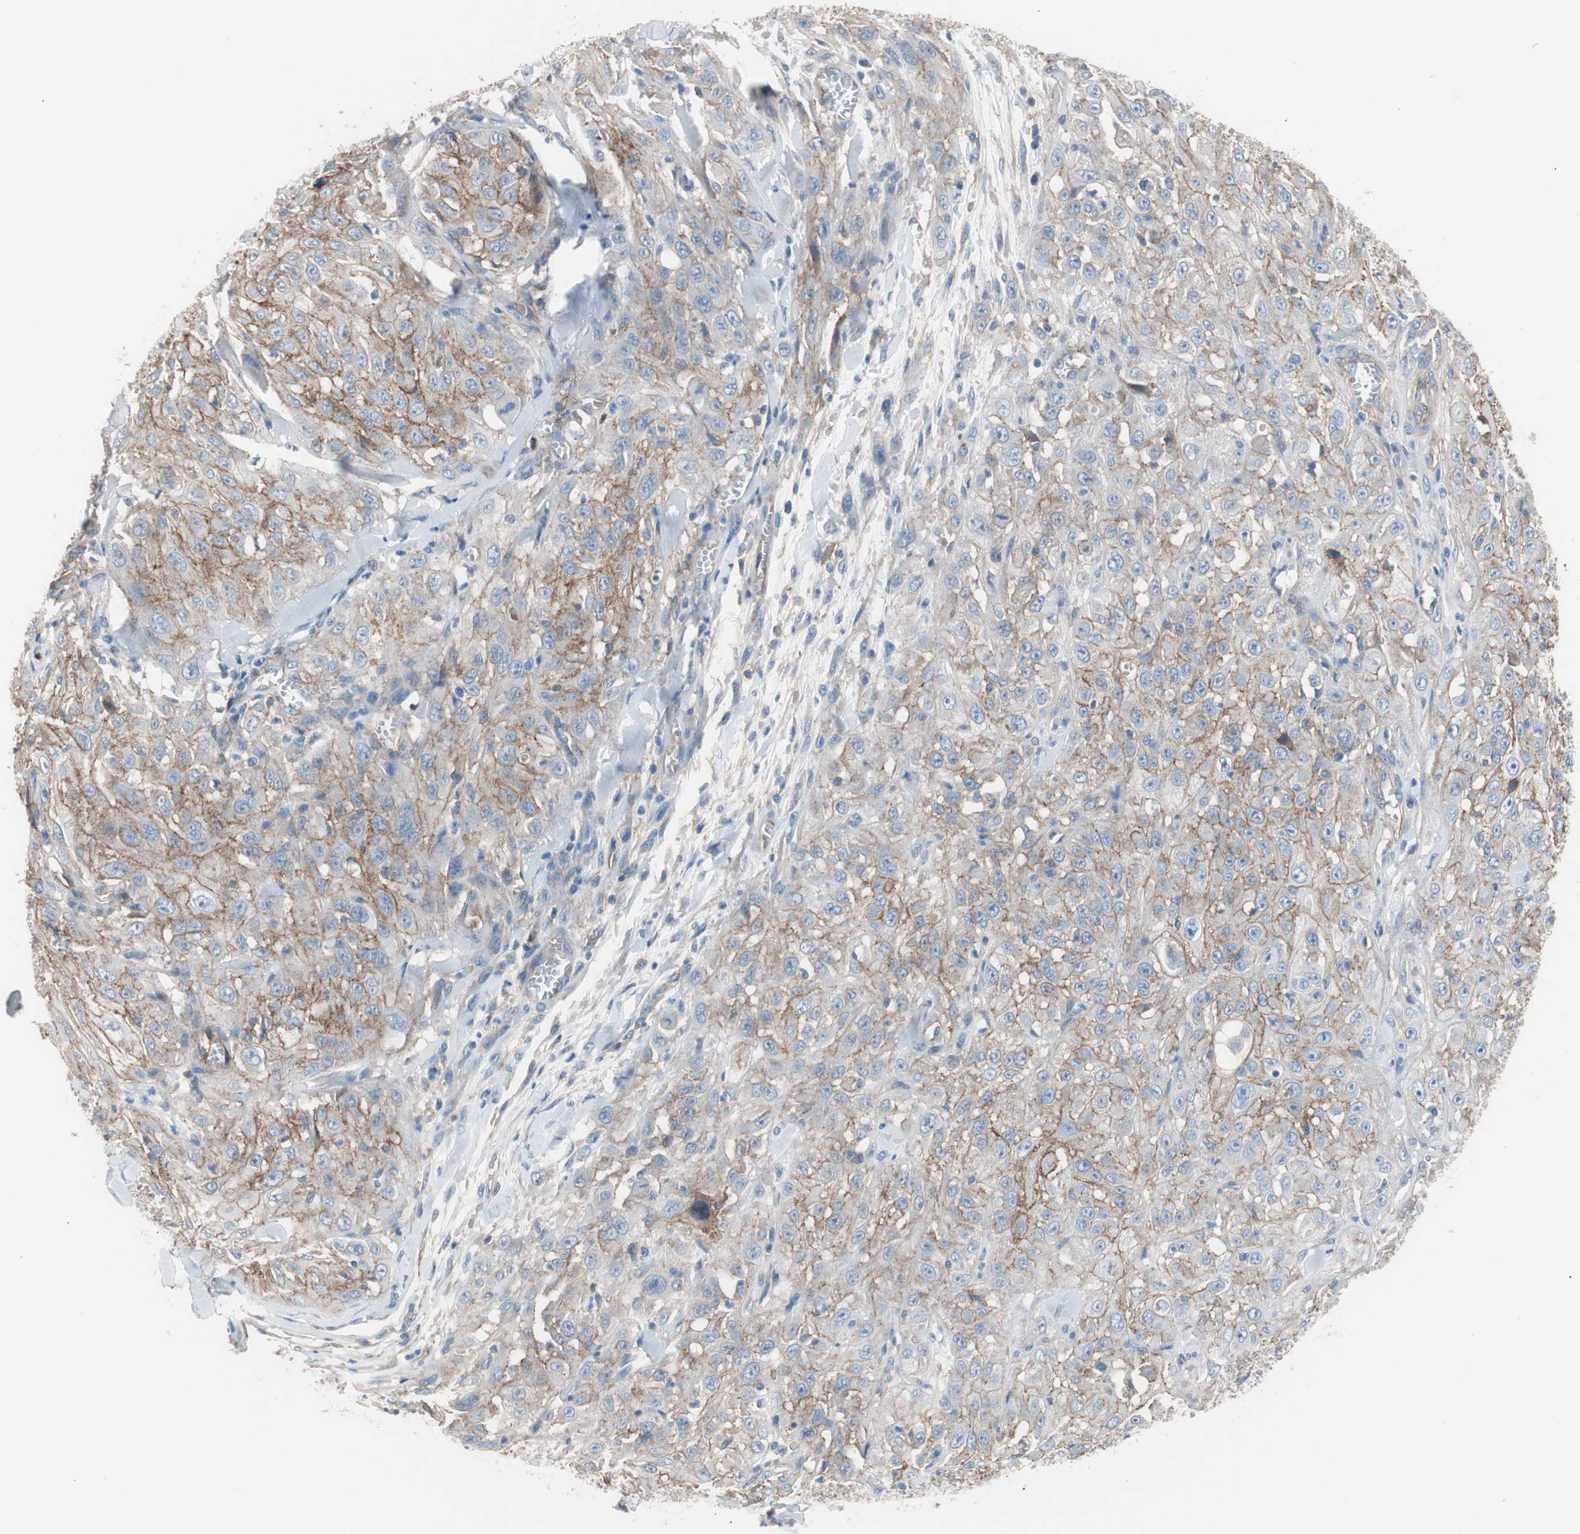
{"staining": {"intensity": "moderate", "quantity": "25%-75%", "location": "cytoplasmic/membranous"}, "tissue": "skin cancer", "cell_type": "Tumor cells", "image_type": "cancer", "snomed": [{"axis": "morphology", "description": "Squamous cell carcinoma, NOS"}, {"axis": "morphology", "description": "Squamous cell carcinoma, metastatic, NOS"}, {"axis": "topography", "description": "Skin"}, {"axis": "topography", "description": "Lymph node"}], "caption": "The immunohistochemical stain highlights moderate cytoplasmic/membranous positivity in tumor cells of squamous cell carcinoma (skin) tissue. The staining was performed using DAB, with brown indicating positive protein expression. Nuclei are stained blue with hematoxylin.", "gene": "CD81", "patient": {"sex": "male", "age": 75}}